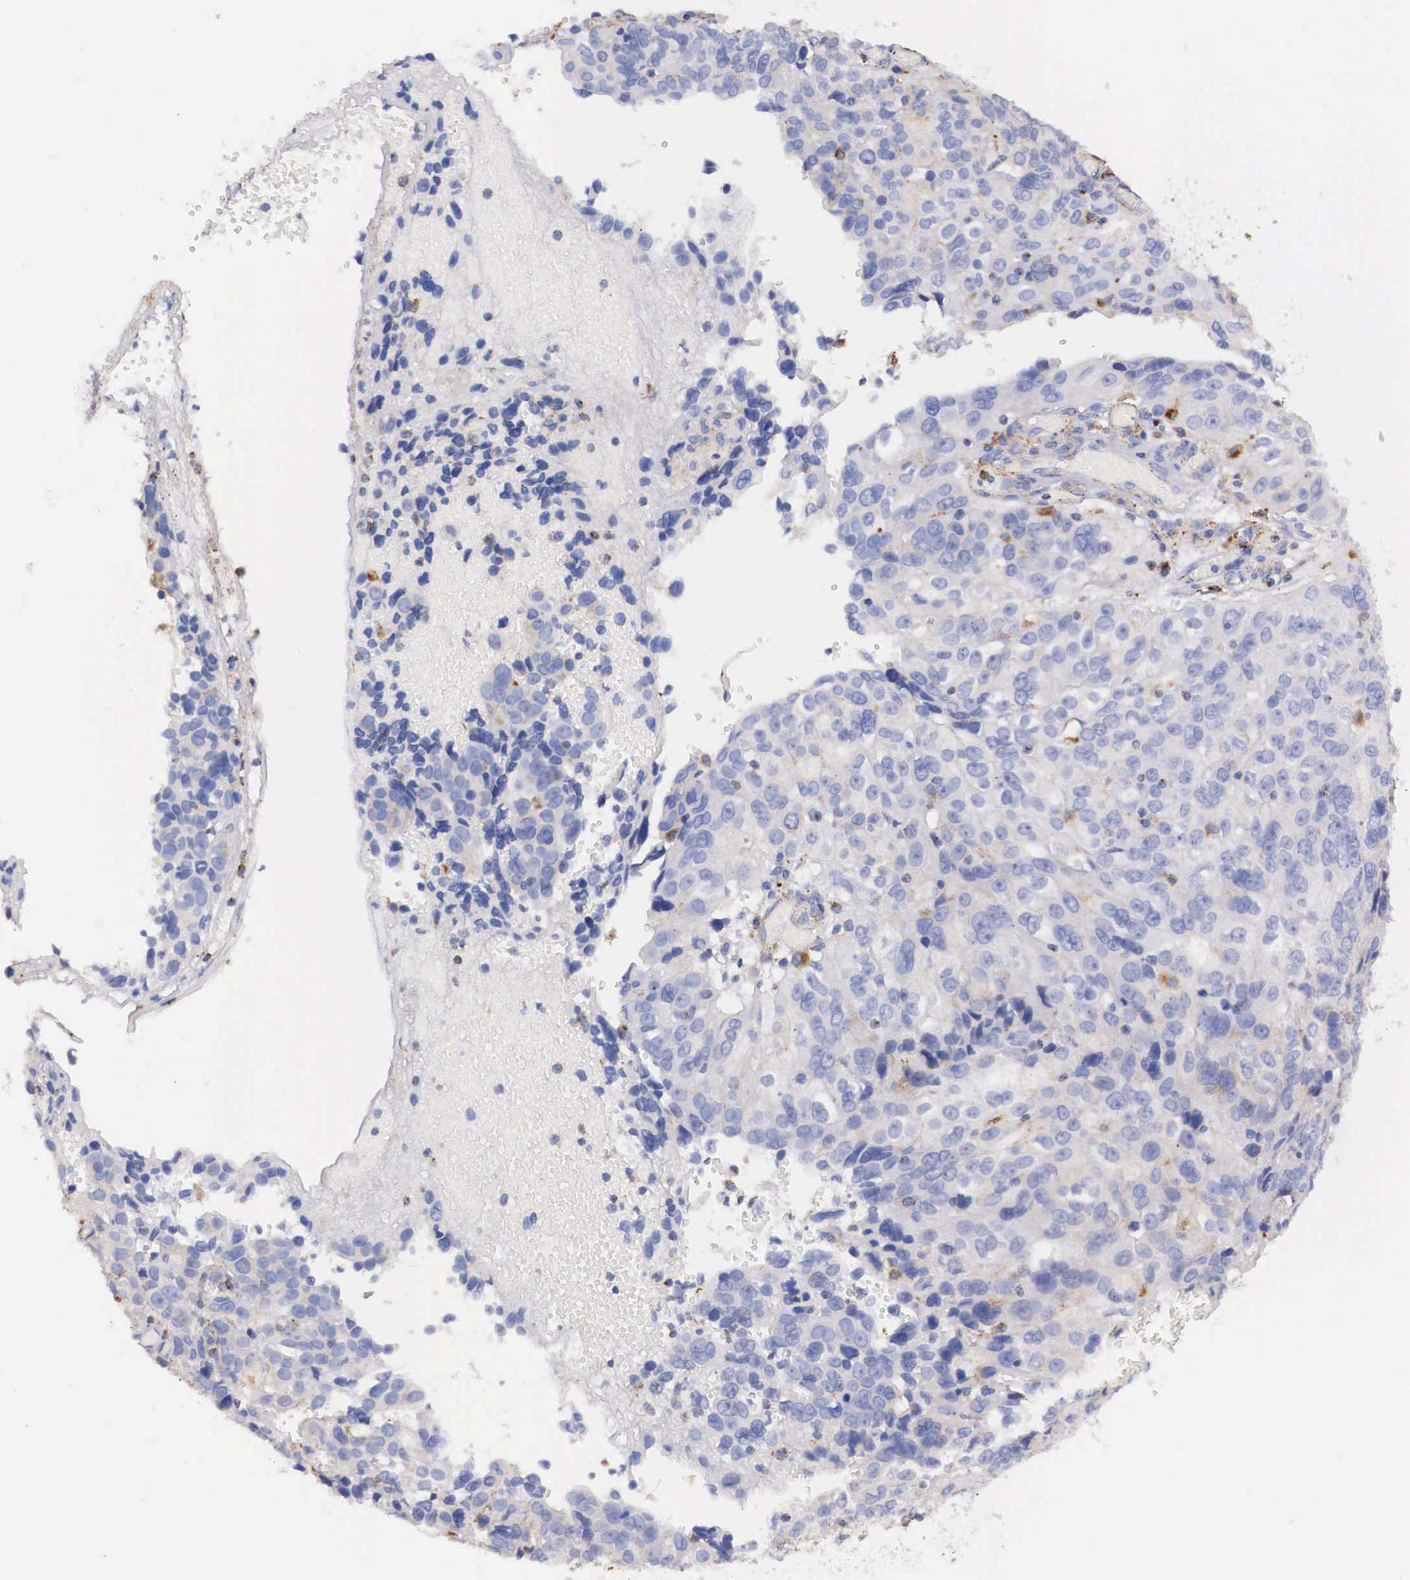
{"staining": {"intensity": "moderate", "quantity": ">75%", "location": "cytoplasmic/membranous"}, "tissue": "ovarian cancer", "cell_type": "Tumor cells", "image_type": "cancer", "snomed": [{"axis": "morphology", "description": "Carcinoma, endometroid"}, {"axis": "topography", "description": "Ovary"}], "caption": "Ovarian cancer tissue demonstrates moderate cytoplasmic/membranous staining in about >75% of tumor cells", "gene": "NAGA", "patient": {"sex": "female", "age": 75}}